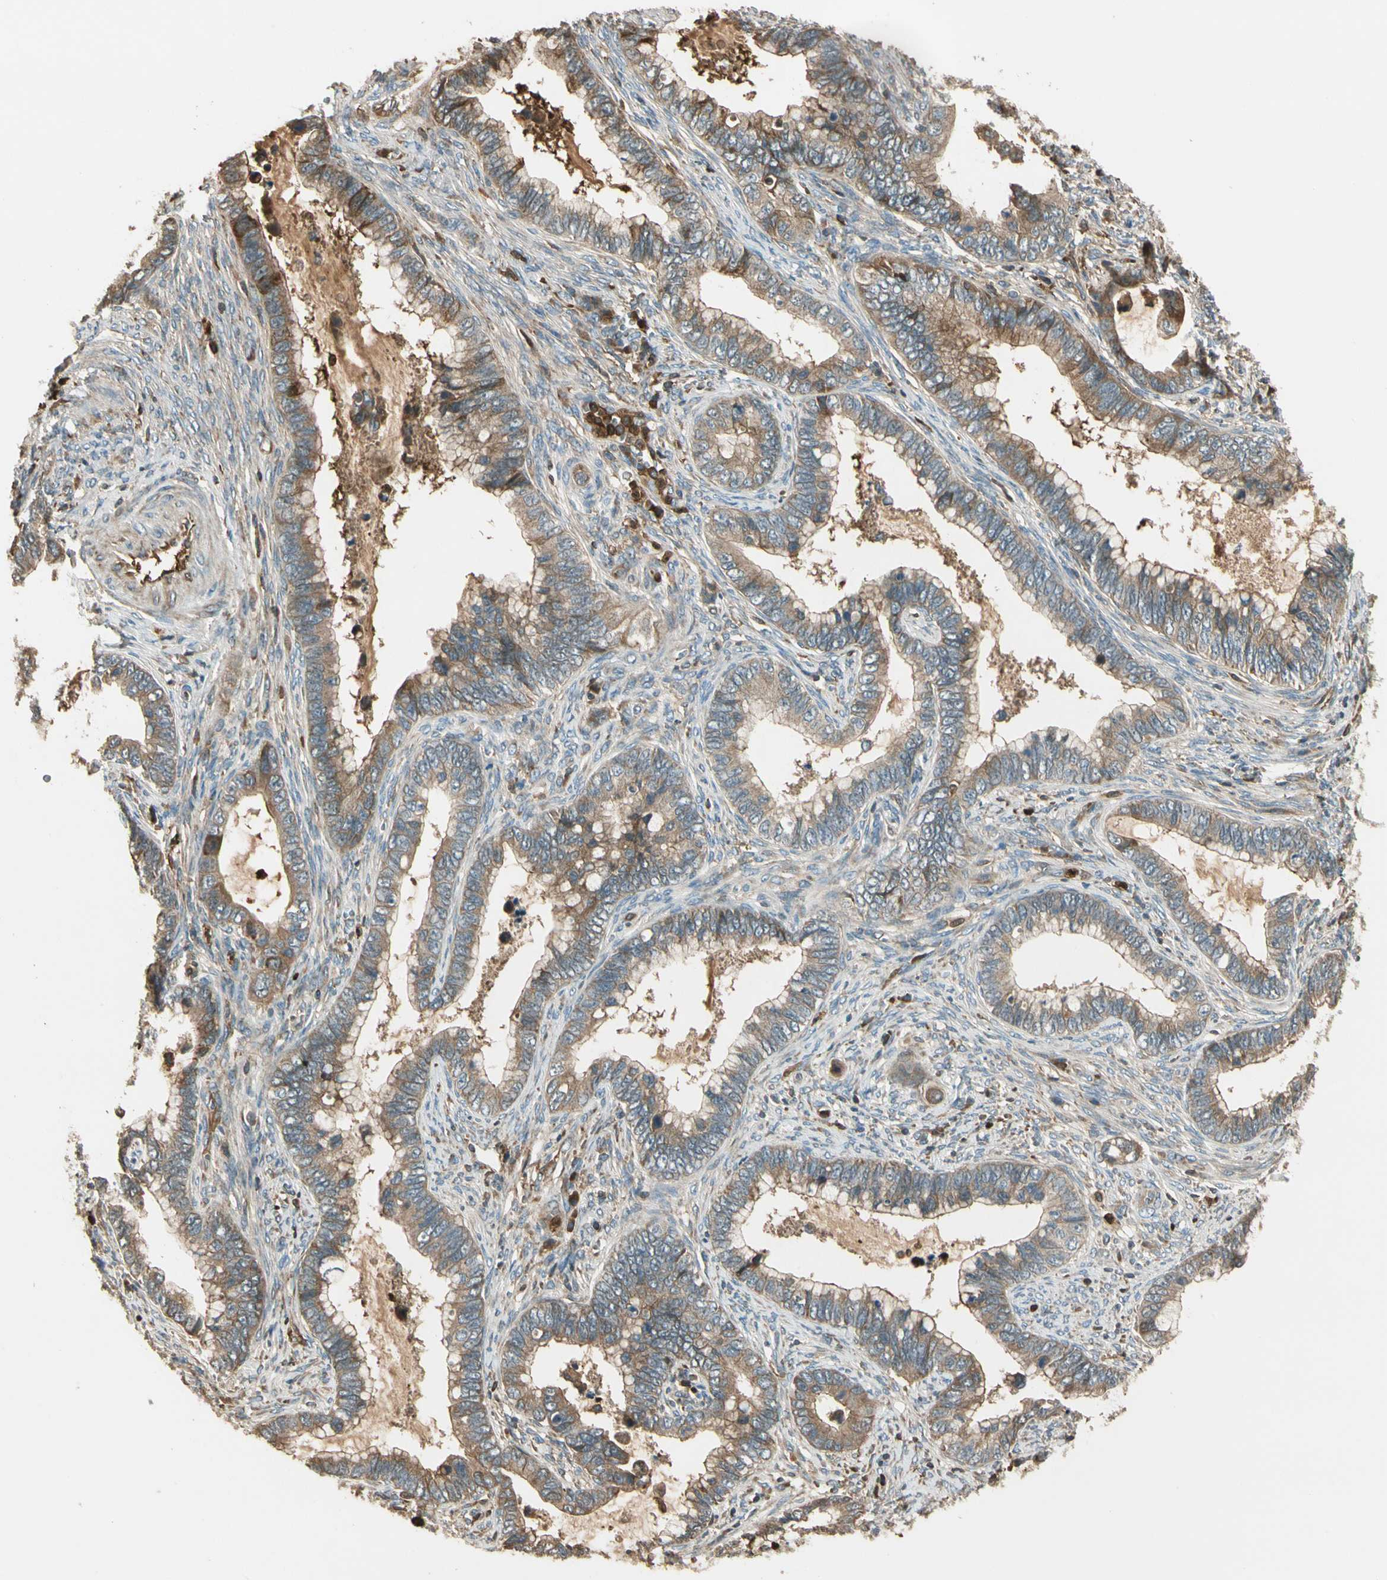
{"staining": {"intensity": "moderate", "quantity": ">75%", "location": "cytoplasmic/membranous"}, "tissue": "cervical cancer", "cell_type": "Tumor cells", "image_type": "cancer", "snomed": [{"axis": "morphology", "description": "Adenocarcinoma, NOS"}, {"axis": "topography", "description": "Cervix"}], "caption": "This image displays cervical cancer stained with immunohistochemistry (IHC) to label a protein in brown. The cytoplasmic/membranous of tumor cells show moderate positivity for the protein. Nuclei are counter-stained blue.", "gene": "STX11", "patient": {"sex": "female", "age": 44}}